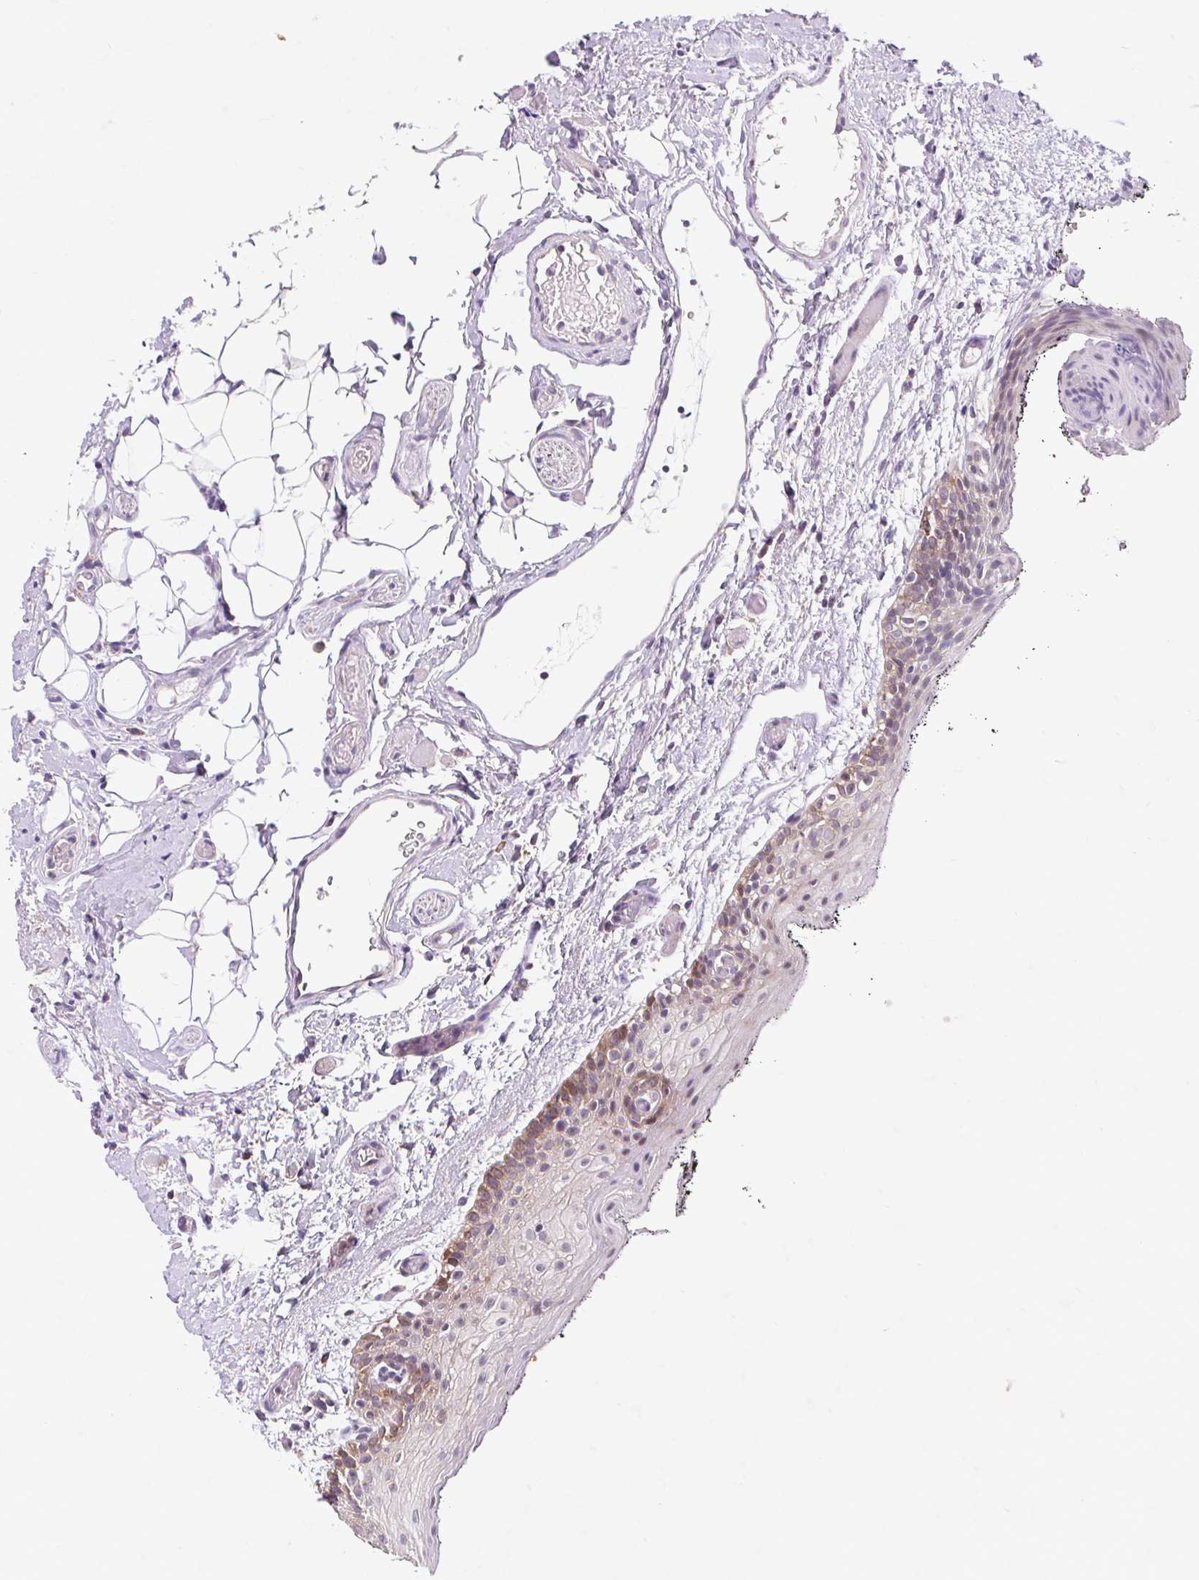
{"staining": {"intensity": "weak", "quantity": "25%-75%", "location": "cytoplasmic/membranous"}, "tissue": "oral mucosa", "cell_type": "Squamous epithelial cells", "image_type": "normal", "snomed": [{"axis": "morphology", "description": "Normal tissue, NOS"}, {"axis": "morphology", "description": "Squamous cell carcinoma, NOS"}, {"axis": "topography", "description": "Oral tissue"}, {"axis": "topography", "description": "Head-Neck"}], "caption": "This photomicrograph reveals benign oral mucosa stained with immunohistochemistry (IHC) to label a protein in brown. The cytoplasmic/membranous of squamous epithelial cells show weak positivity for the protein. Nuclei are counter-stained blue.", "gene": "HFE", "patient": {"sex": "male", "age": 58}}